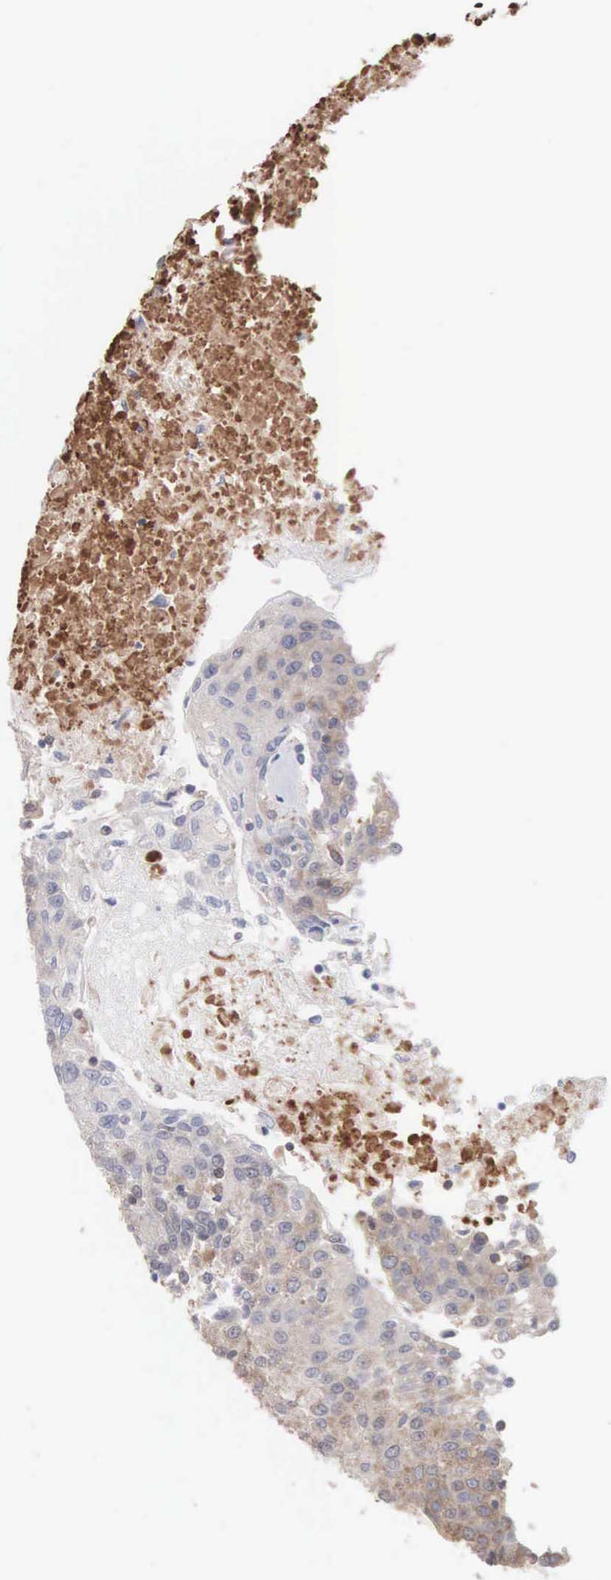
{"staining": {"intensity": "weak", "quantity": "<25%", "location": "cytoplasmic/membranous"}, "tissue": "urothelial cancer", "cell_type": "Tumor cells", "image_type": "cancer", "snomed": [{"axis": "morphology", "description": "Urothelial carcinoma, High grade"}, {"axis": "topography", "description": "Urinary bladder"}], "caption": "High power microscopy photomicrograph of an IHC photomicrograph of high-grade urothelial carcinoma, revealing no significant expression in tumor cells.", "gene": "MTHFD1", "patient": {"sex": "female", "age": 85}}